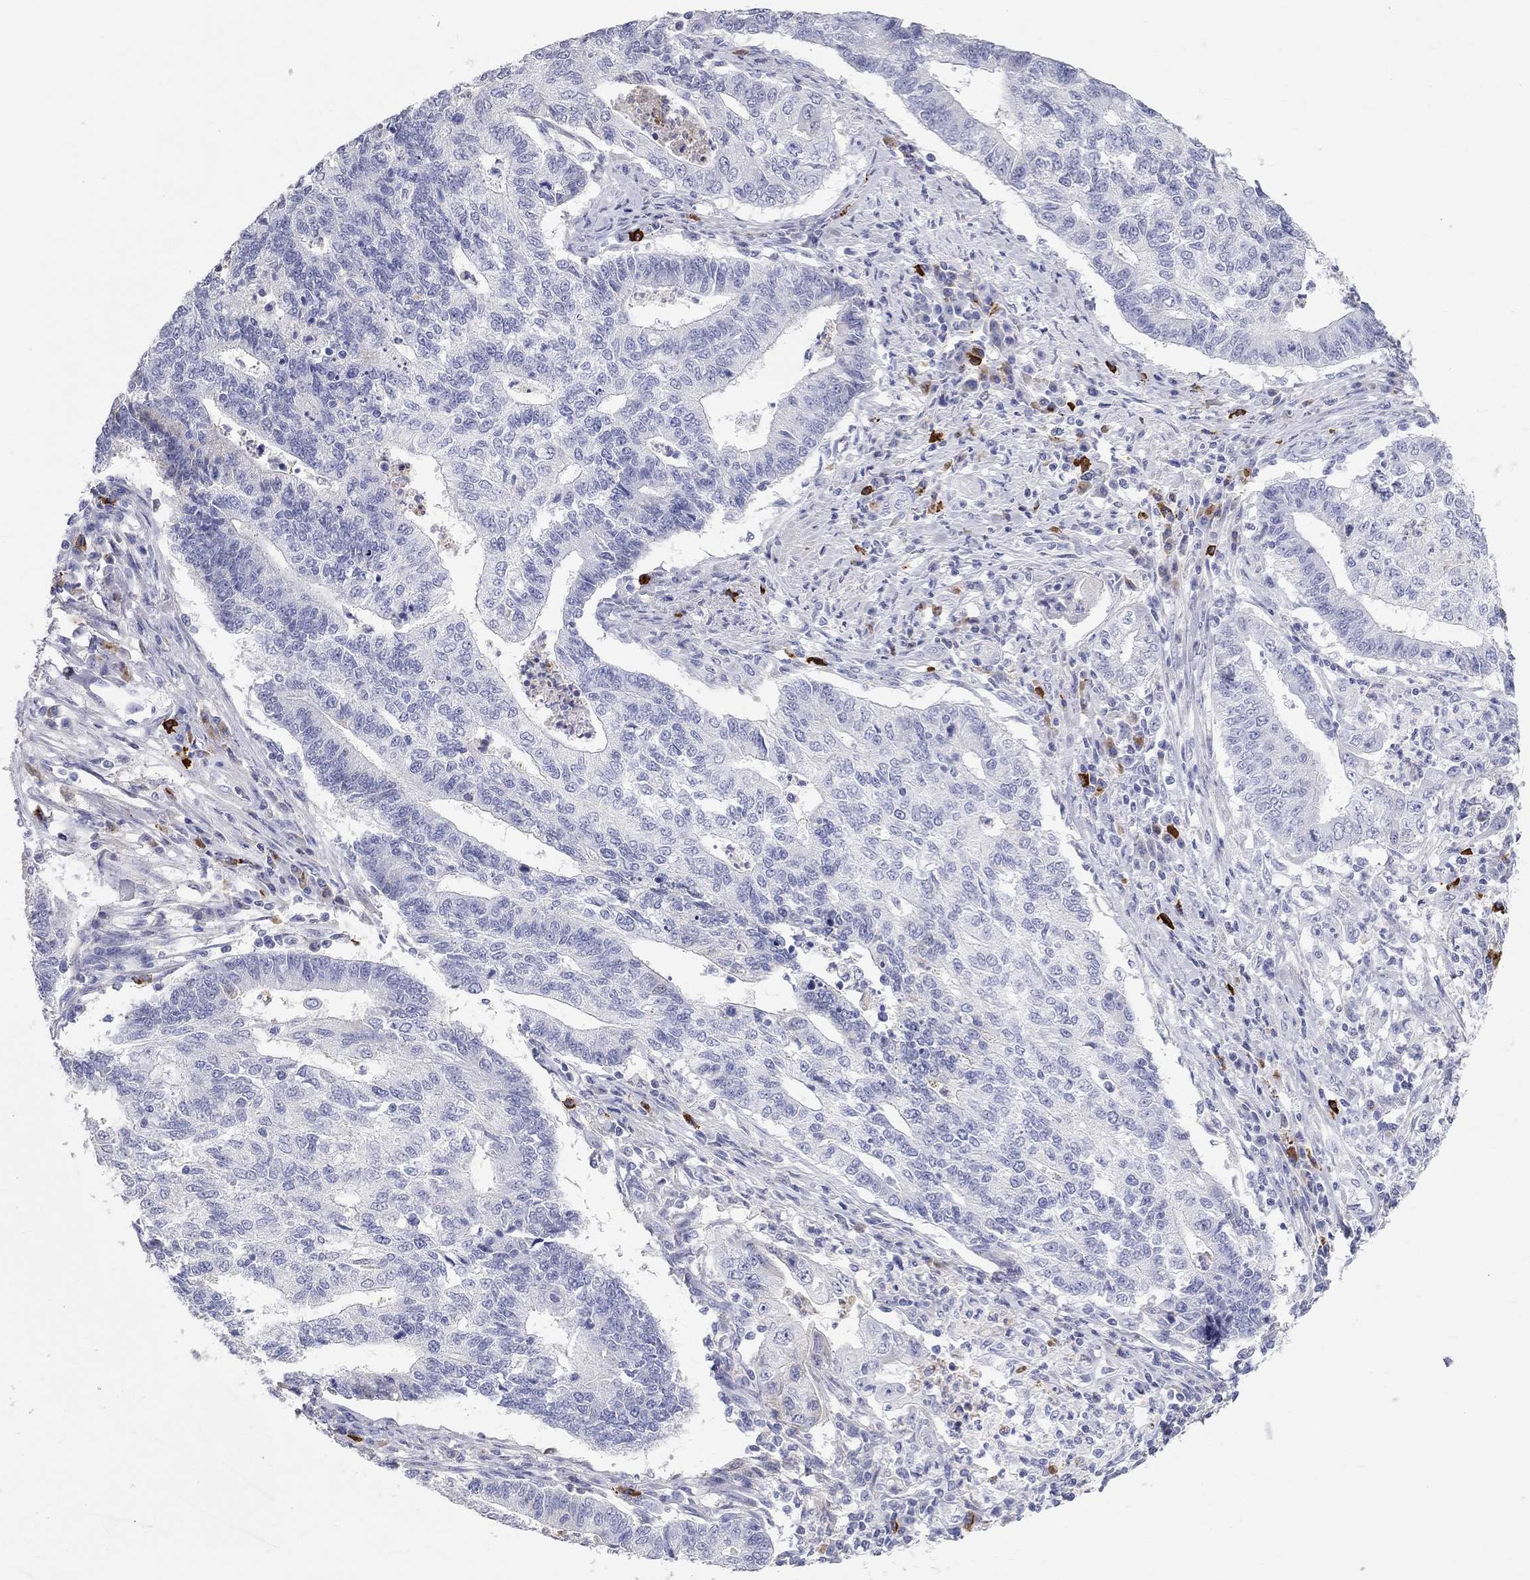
{"staining": {"intensity": "negative", "quantity": "none", "location": "none"}, "tissue": "endometrial cancer", "cell_type": "Tumor cells", "image_type": "cancer", "snomed": [{"axis": "morphology", "description": "Adenocarcinoma, NOS"}, {"axis": "topography", "description": "Uterus"}, {"axis": "topography", "description": "Endometrium"}], "caption": "Immunohistochemistry image of adenocarcinoma (endometrial) stained for a protein (brown), which demonstrates no expression in tumor cells.", "gene": "PHOX2B", "patient": {"sex": "female", "age": 54}}